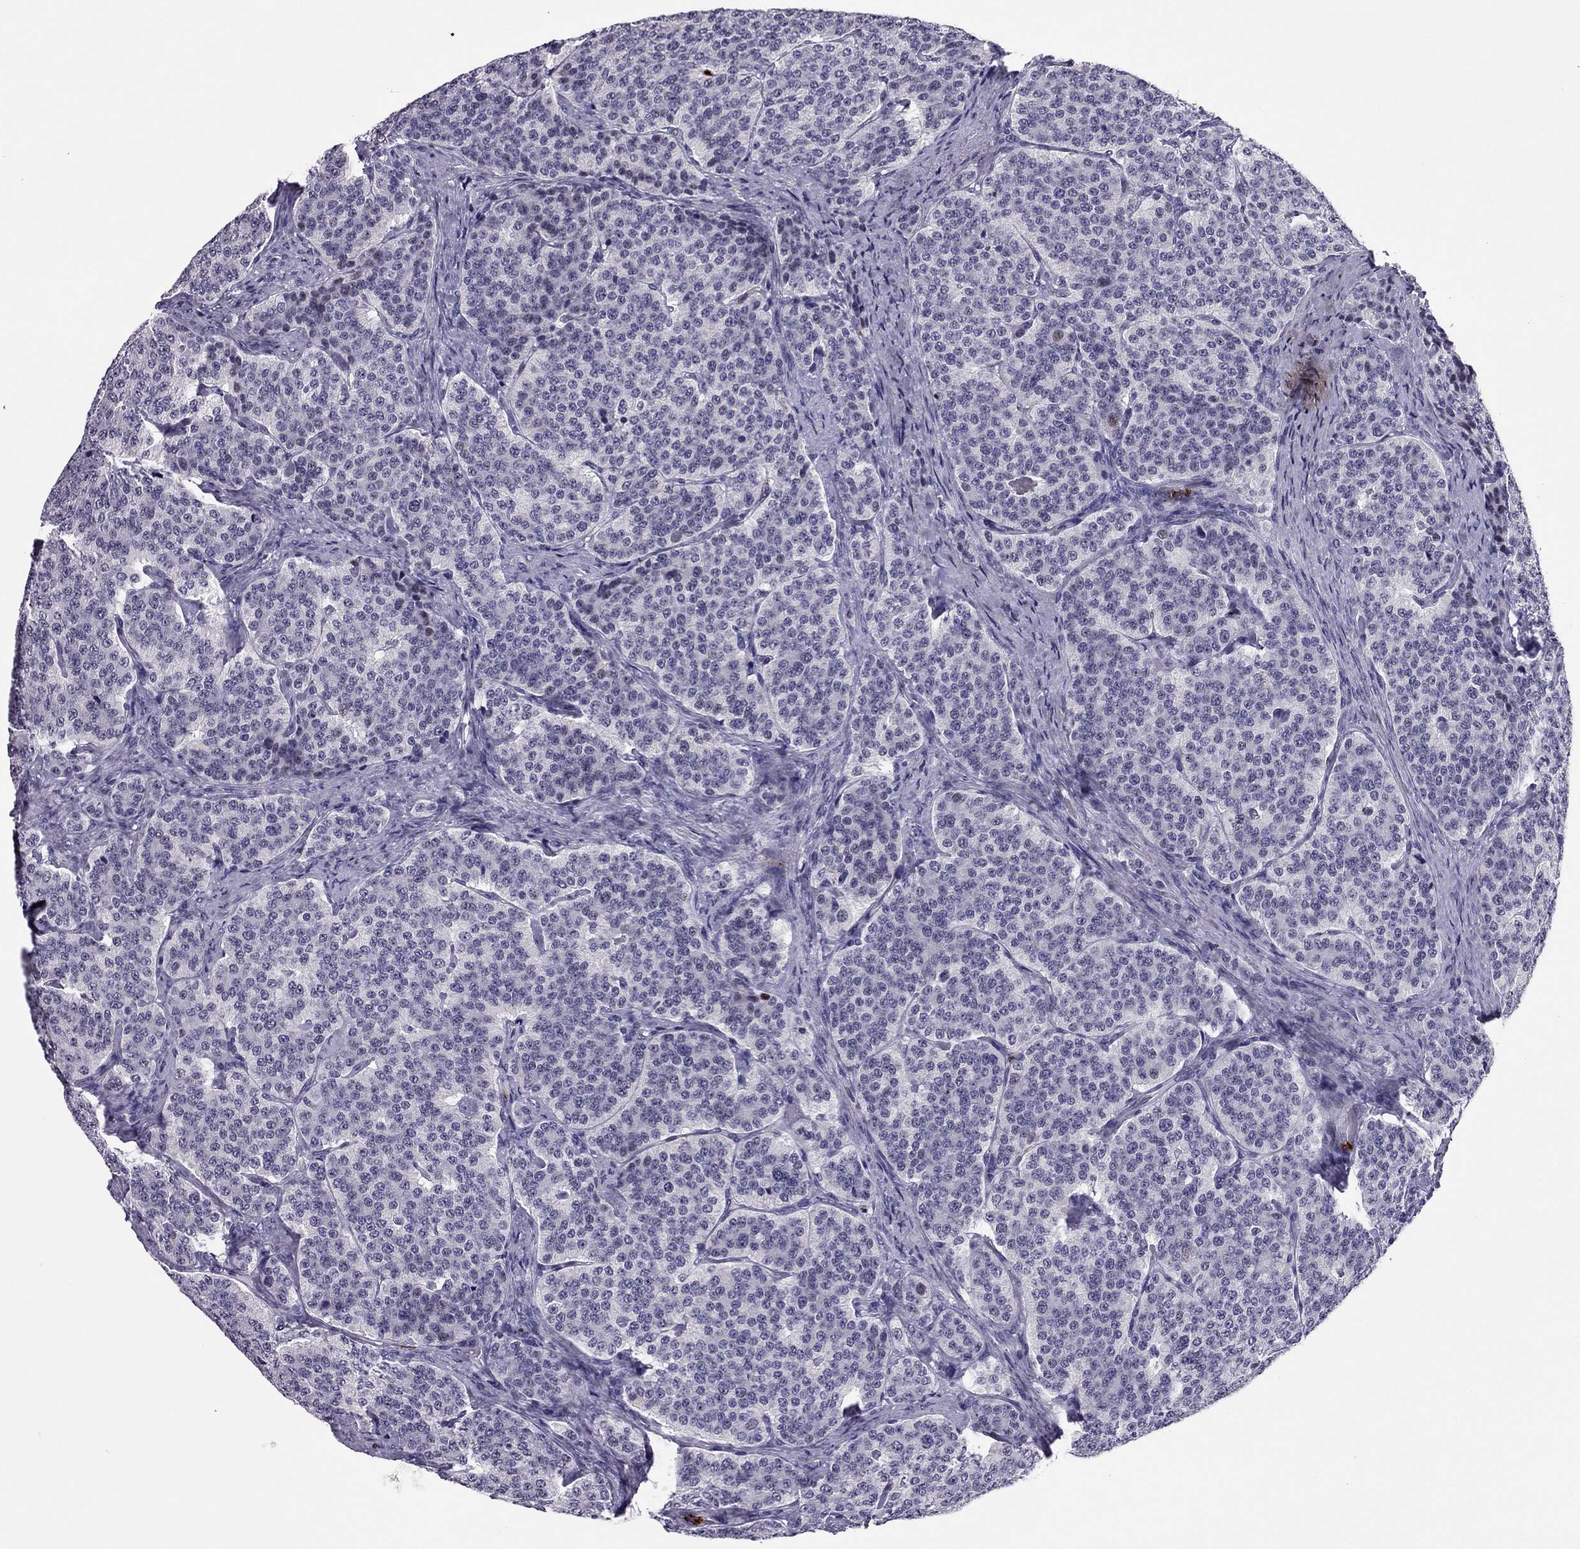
{"staining": {"intensity": "negative", "quantity": "none", "location": "none"}, "tissue": "carcinoid", "cell_type": "Tumor cells", "image_type": "cancer", "snomed": [{"axis": "morphology", "description": "Carcinoid, malignant, NOS"}, {"axis": "topography", "description": "Small intestine"}], "caption": "A histopathology image of human malignant carcinoid is negative for staining in tumor cells.", "gene": "CCL27", "patient": {"sex": "female", "age": 58}}